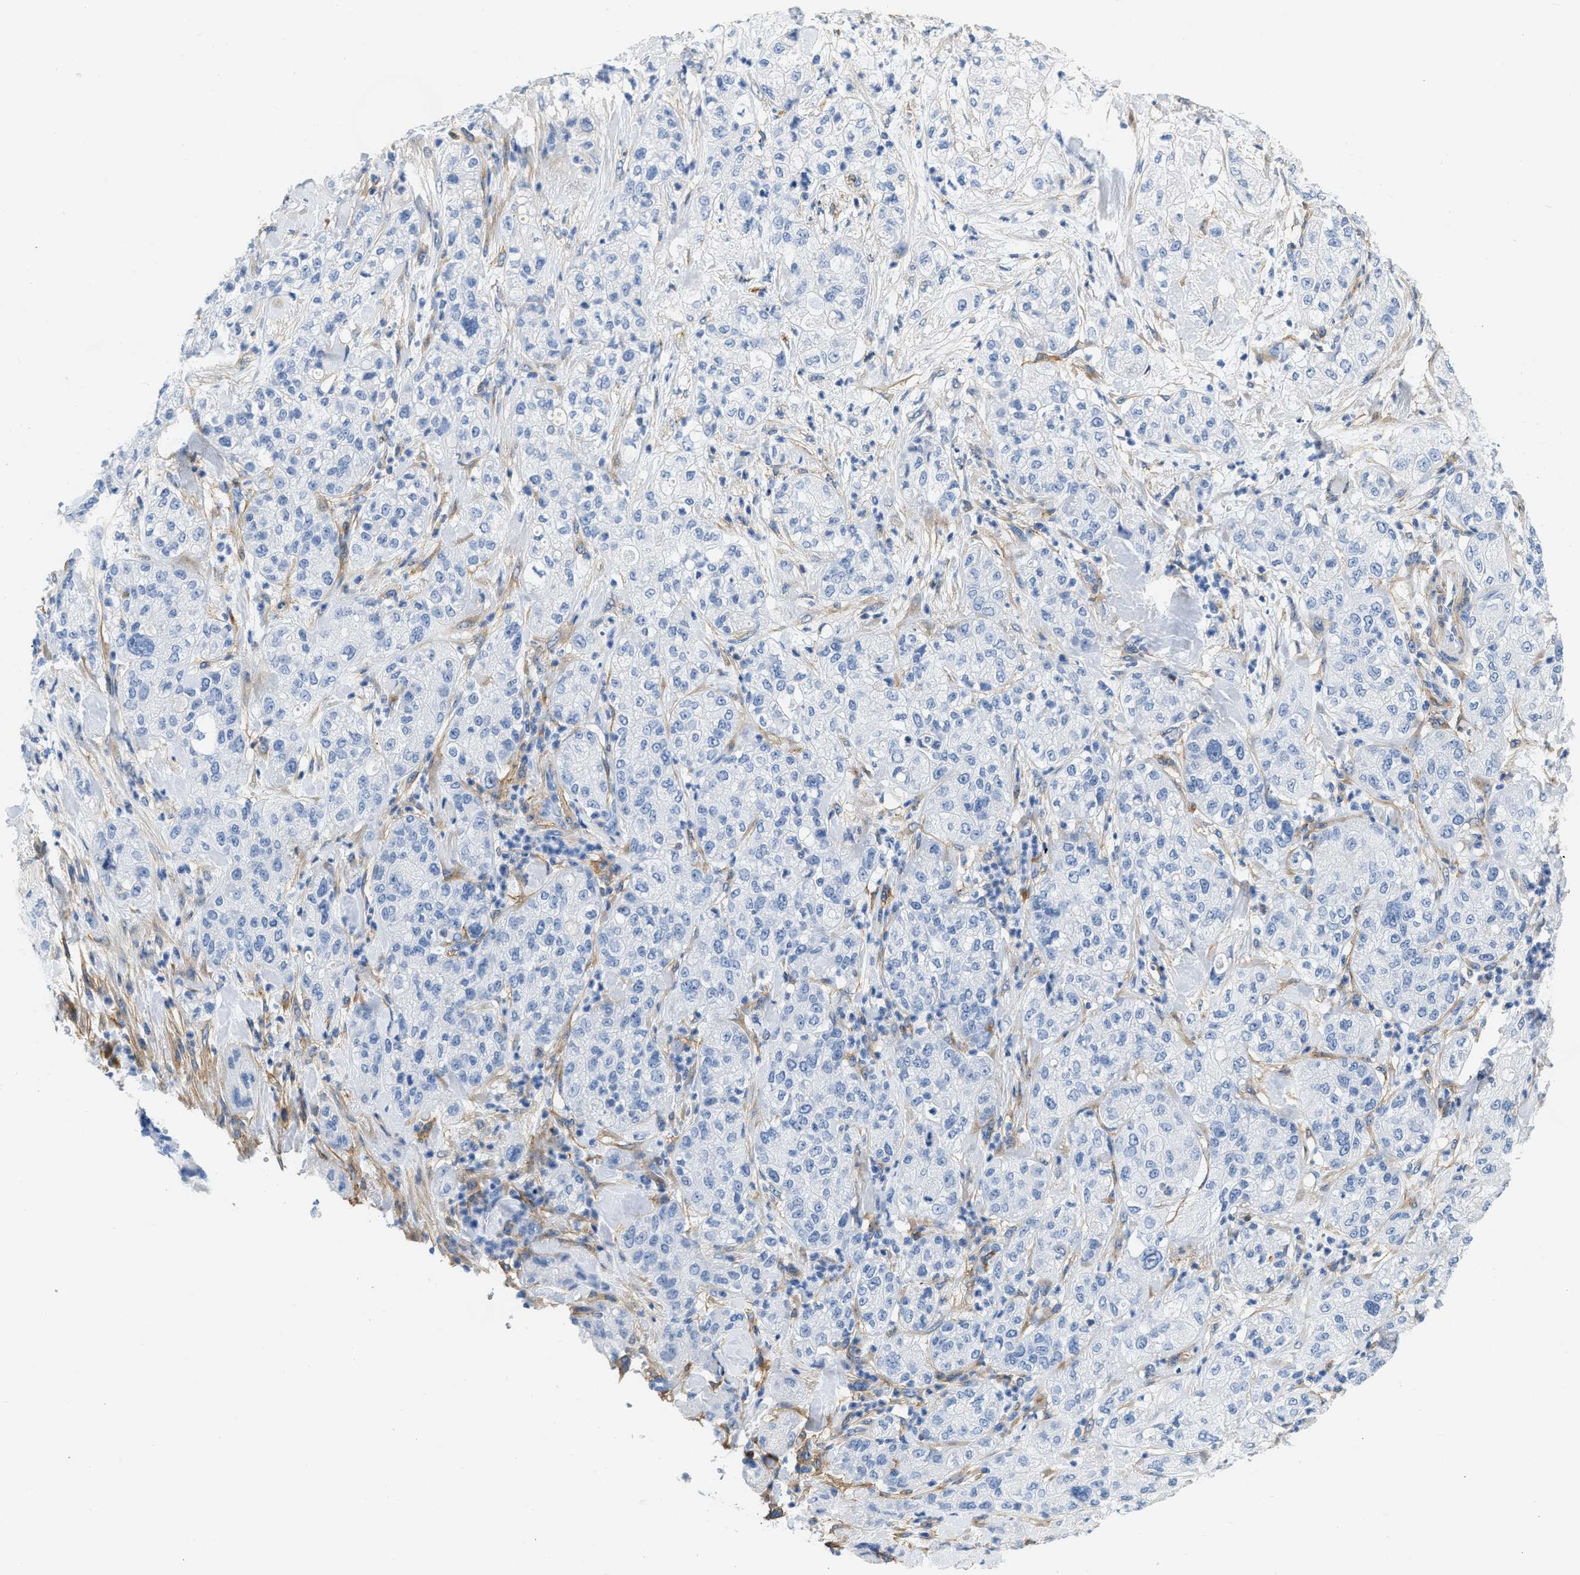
{"staining": {"intensity": "negative", "quantity": "none", "location": "none"}, "tissue": "pancreatic cancer", "cell_type": "Tumor cells", "image_type": "cancer", "snomed": [{"axis": "morphology", "description": "Adenocarcinoma, NOS"}, {"axis": "topography", "description": "Pancreas"}], "caption": "The image demonstrates no staining of tumor cells in pancreatic adenocarcinoma.", "gene": "PDGFRB", "patient": {"sex": "female", "age": 78}}